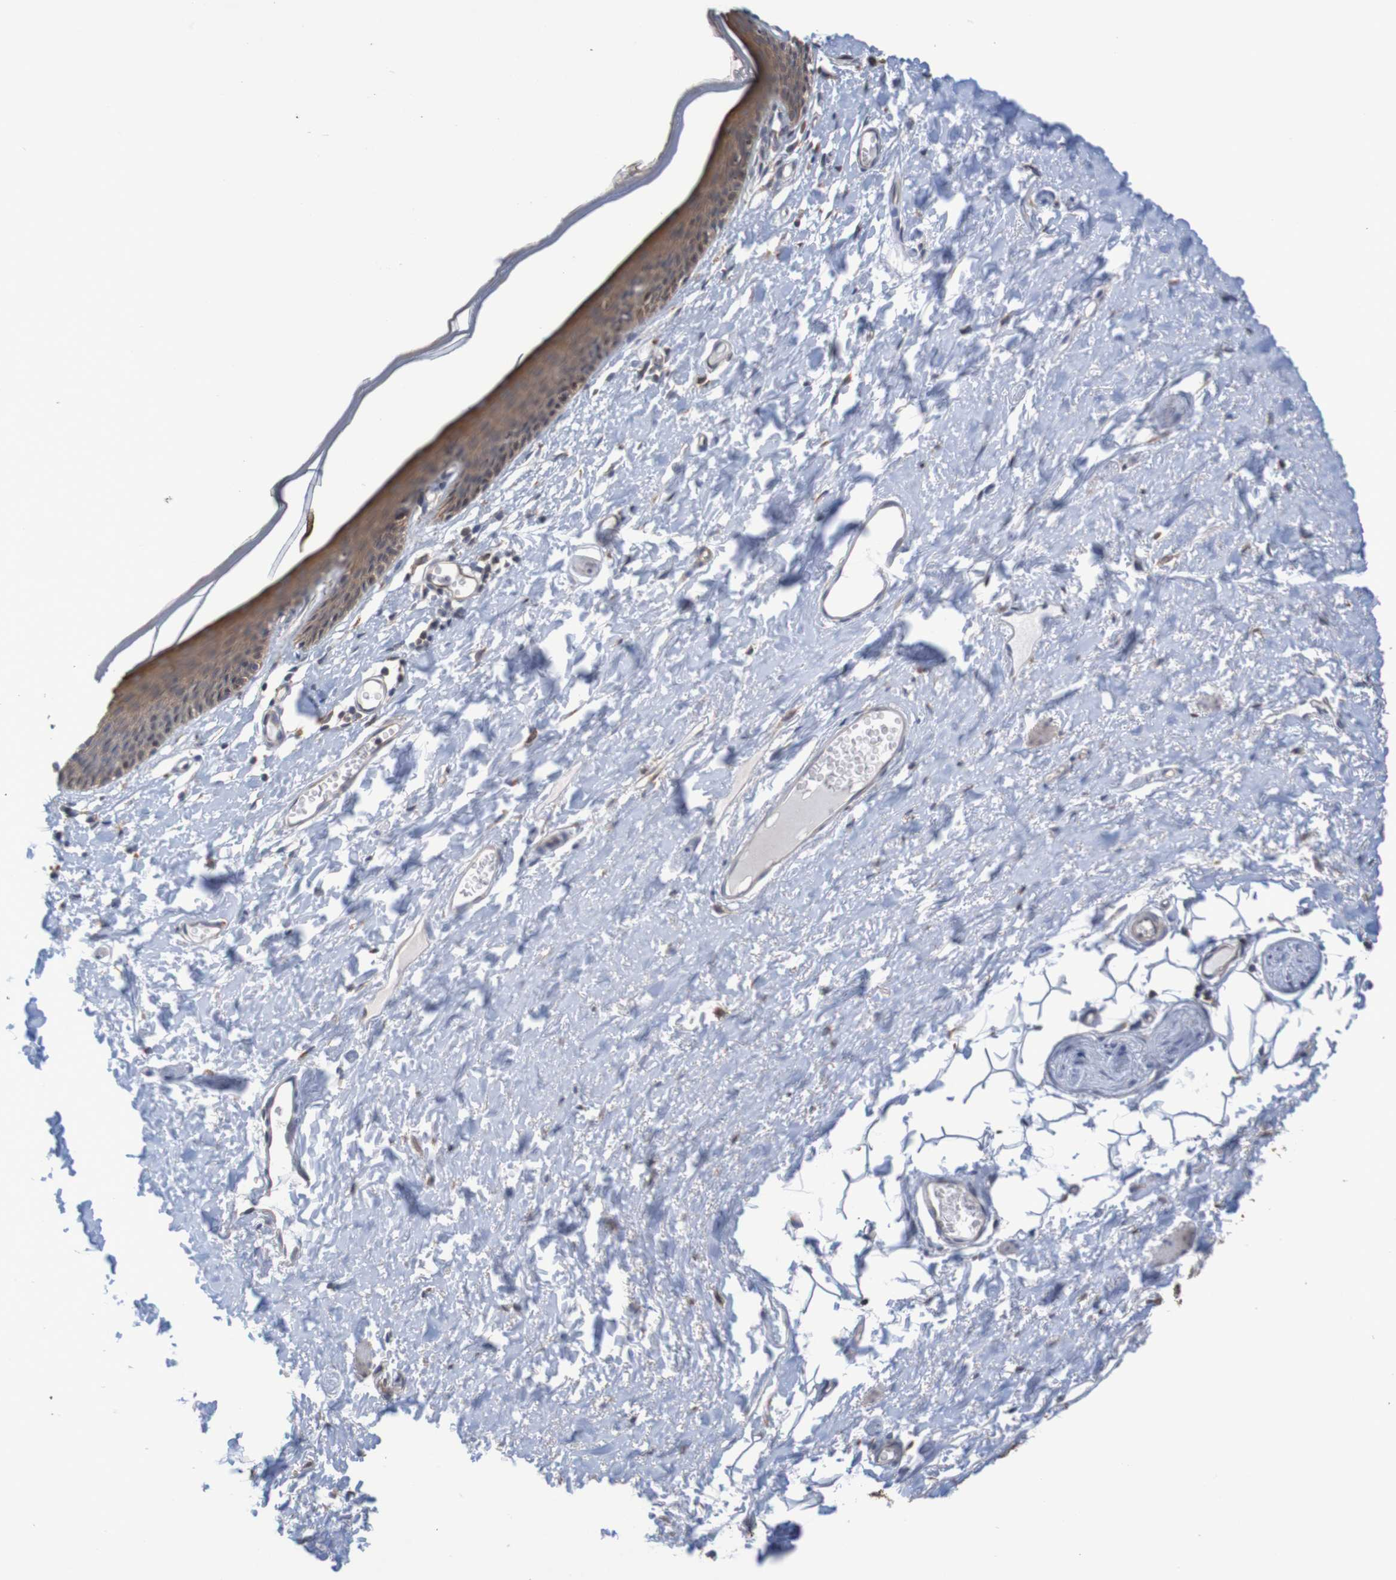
{"staining": {"intensity": "moderate", "quantity": ">75%", "location": "cytoplasmic/membranous,nuclear"}, "tissue": "skin", "cell_type": "Epidermal cells", "image_type": "normal", "snomed": [{"axis": "morphology", "description": "Normal tissue, NOS"}, {"axis": "topography", "description": "Vulva"}], "caption": "Immunohistochemistry (IHC) (DAB (3,3'-diaminobenzidine)) staining of normal skin displays moderate cytoplasmic/membranous,nuclear protein positivity in approximately >75% of epidermal cells.", "gene": "CLDN18", "patient": {"sex": "female", "age": 54}}